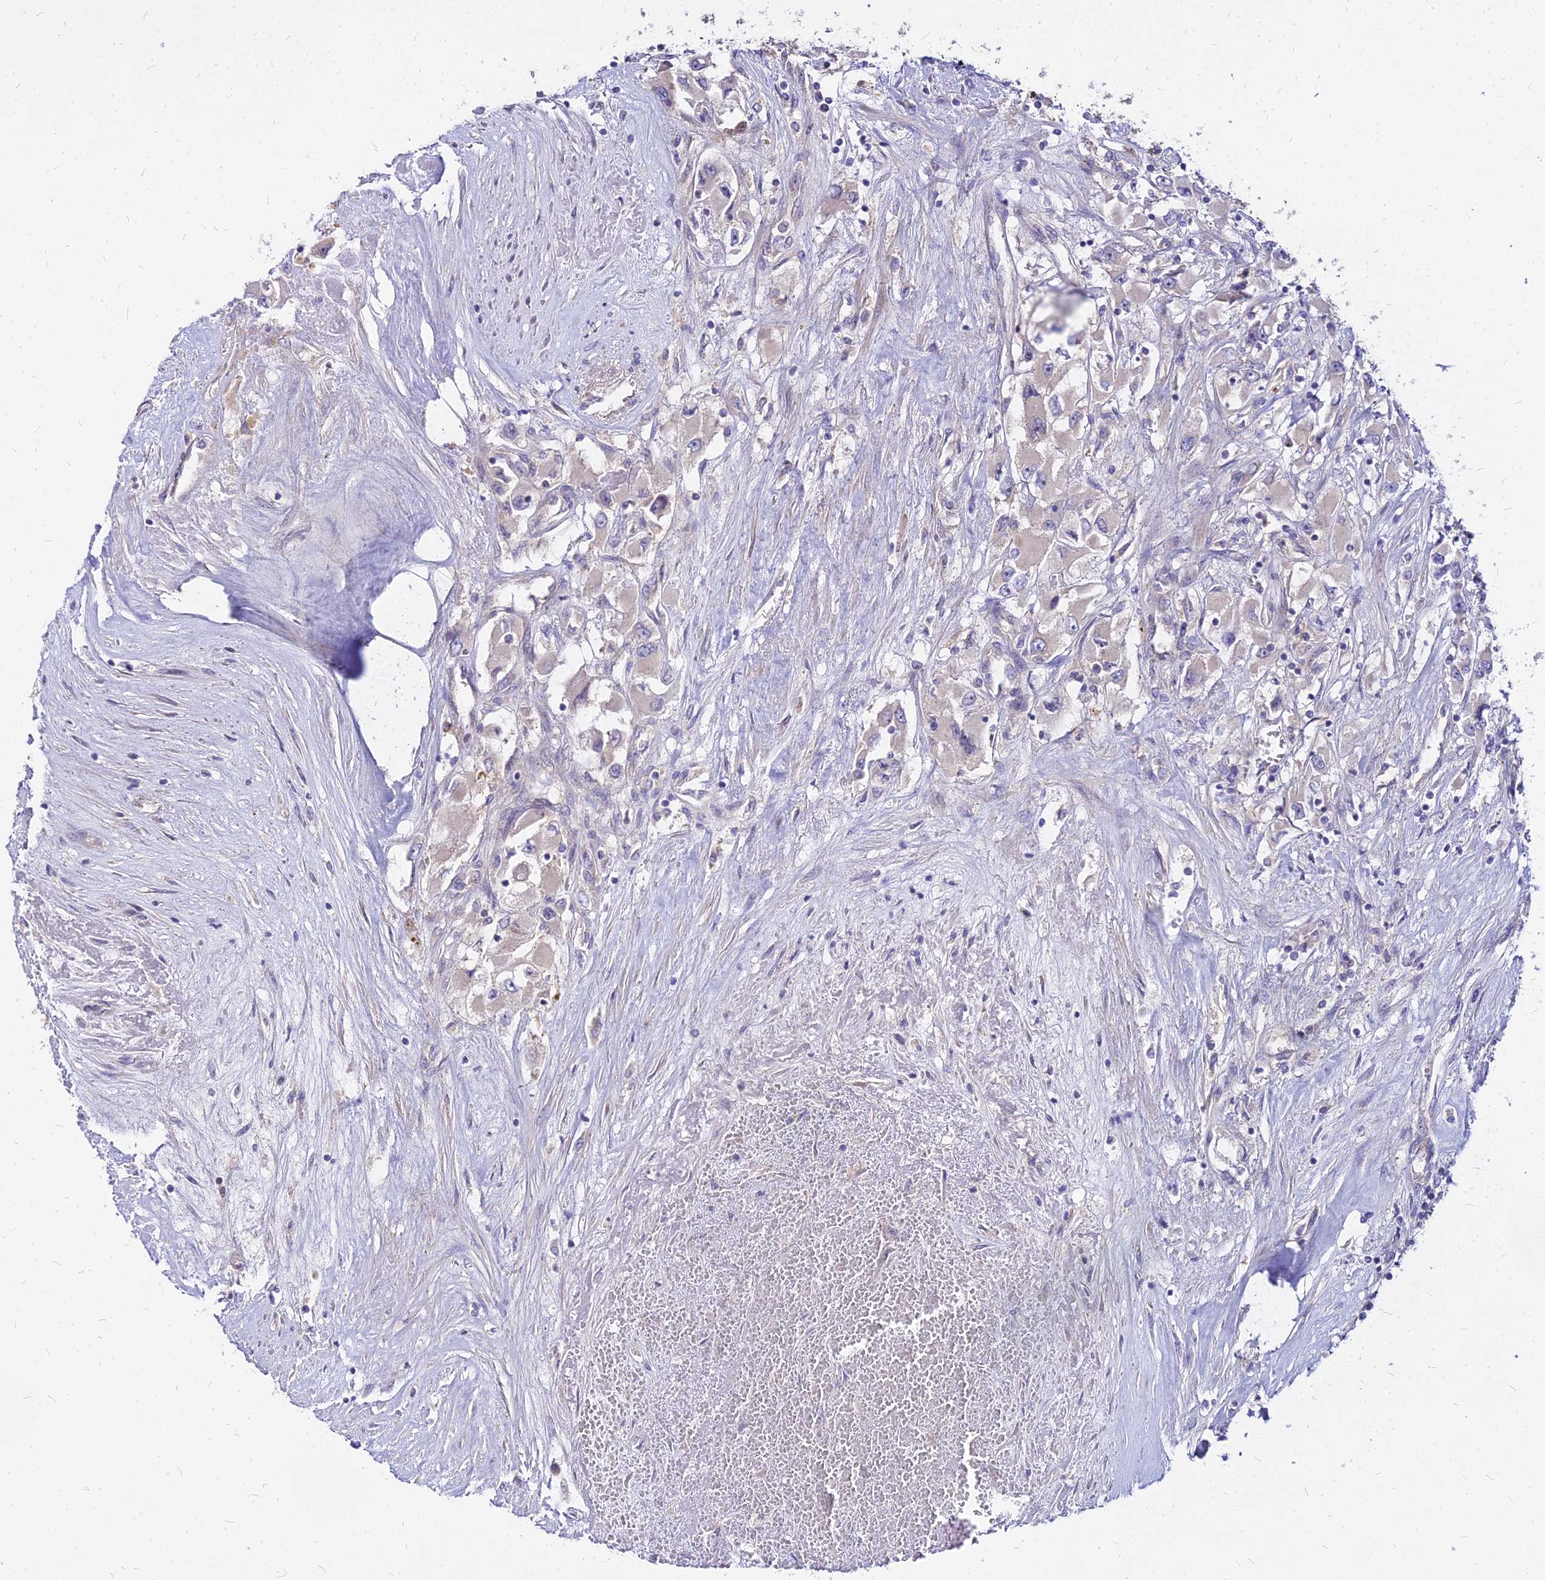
{"staining": {"intensity": "negative", "quantity": "none", "location": "none"}, "tissue": "renal cancer", "cell_type": "Tumor cells", "image_type": "cancer", "snomed": [{"axis": "morphology", "description": "Adenocarcinoma, NOS"}, {"axis": "topography", "description": "Kidney"}], "caption": "Immunohistochemical staining of human adenocarcinoma (renal) displays no significant positivity in tumor cells.", "gene": "COMMD10", "patient": {"sex": "female", "age": 52}}